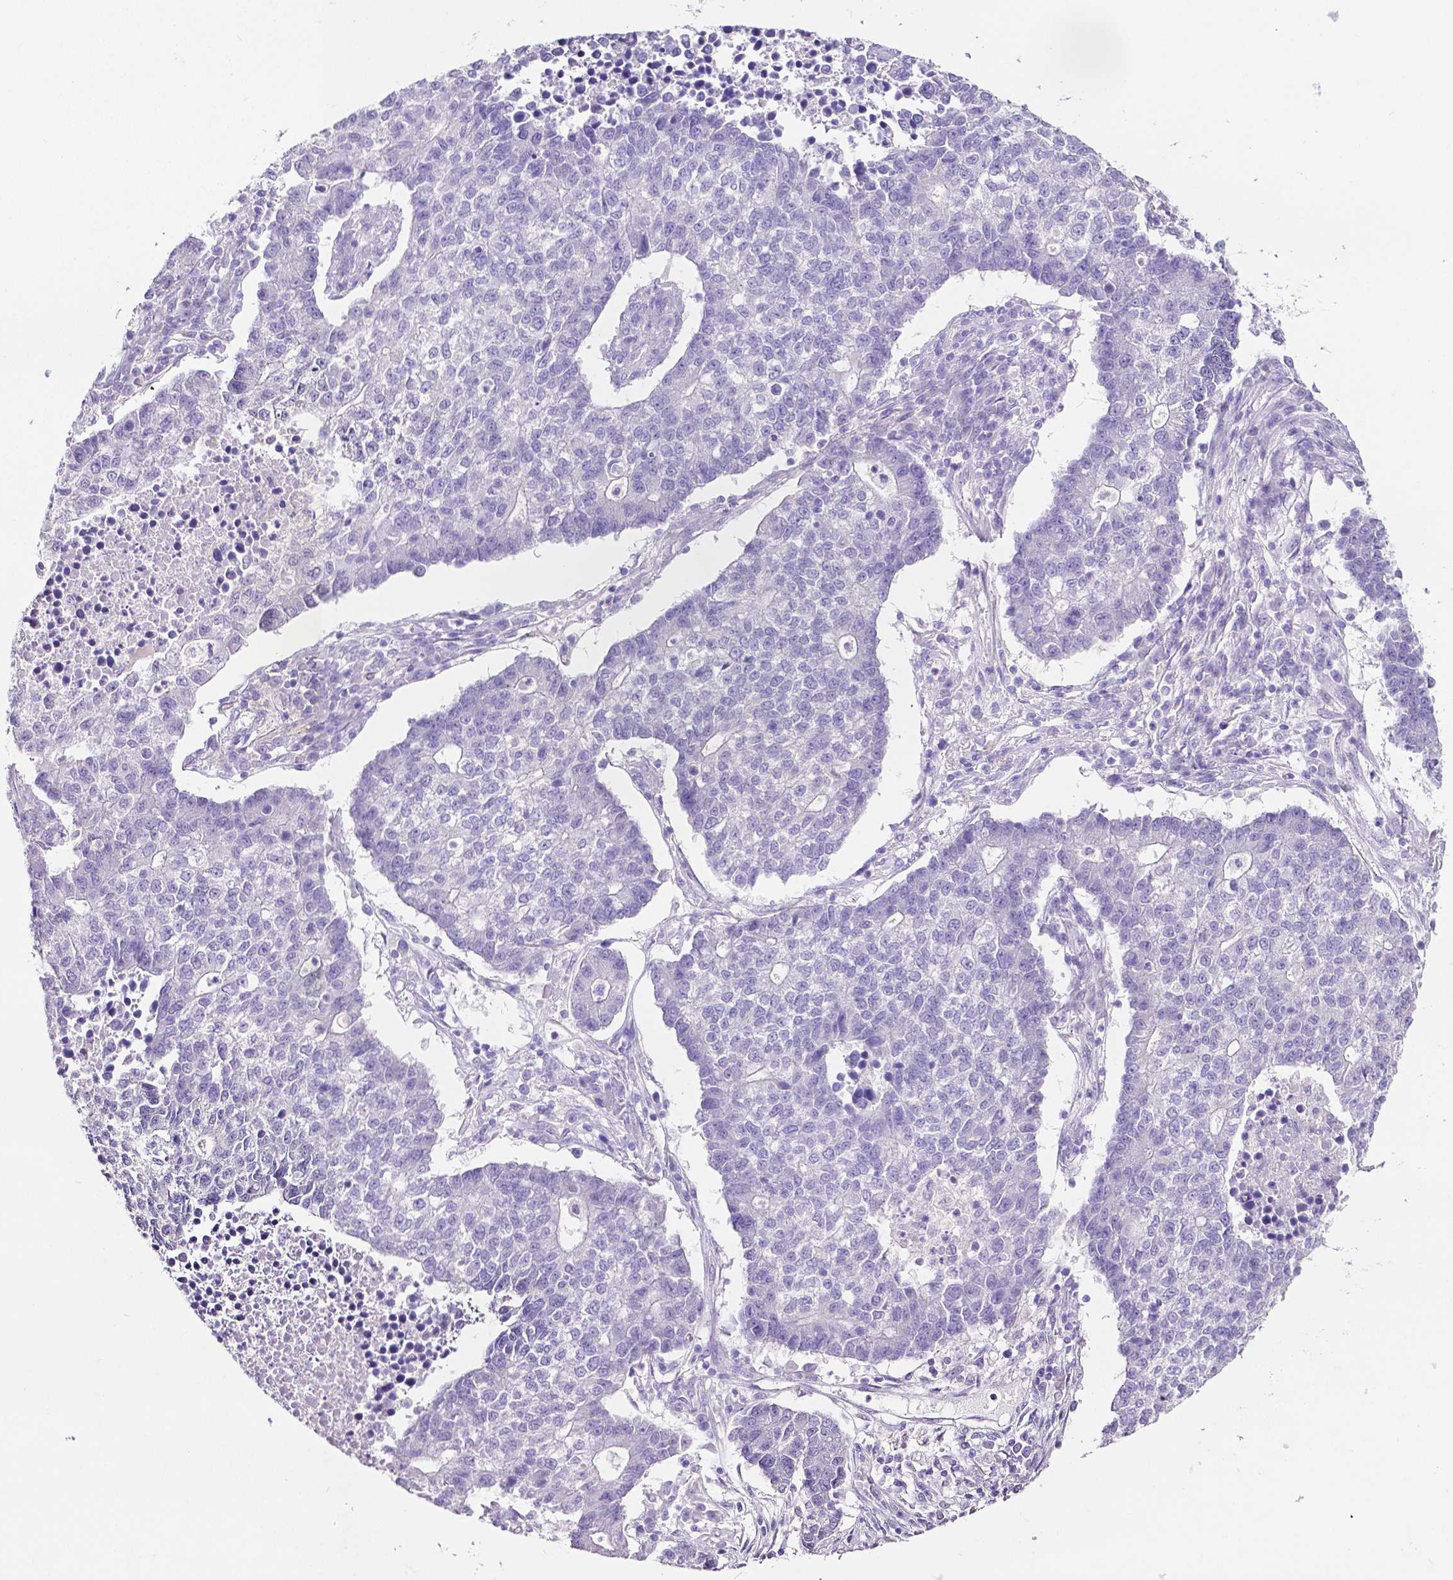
{"staining": {"intensity": "negative", "quantity": "none", "location": "none"}, "tissue": "lung cancer", "cell_type": "Tumor cells", "image_type": "cancer", "snomed": [{"axis": "morphology", "description": "Adenocarcinoma, NOS"}, {"axis": "topography", "description": "Lung"}], "caption": "DAB immunohistochemical staining of lung cancer (adenocarcinoma) displays no significant expression in tumor cells.", "gene": "SLC22A2", "patient": {"sex": "male", "age": 57}}